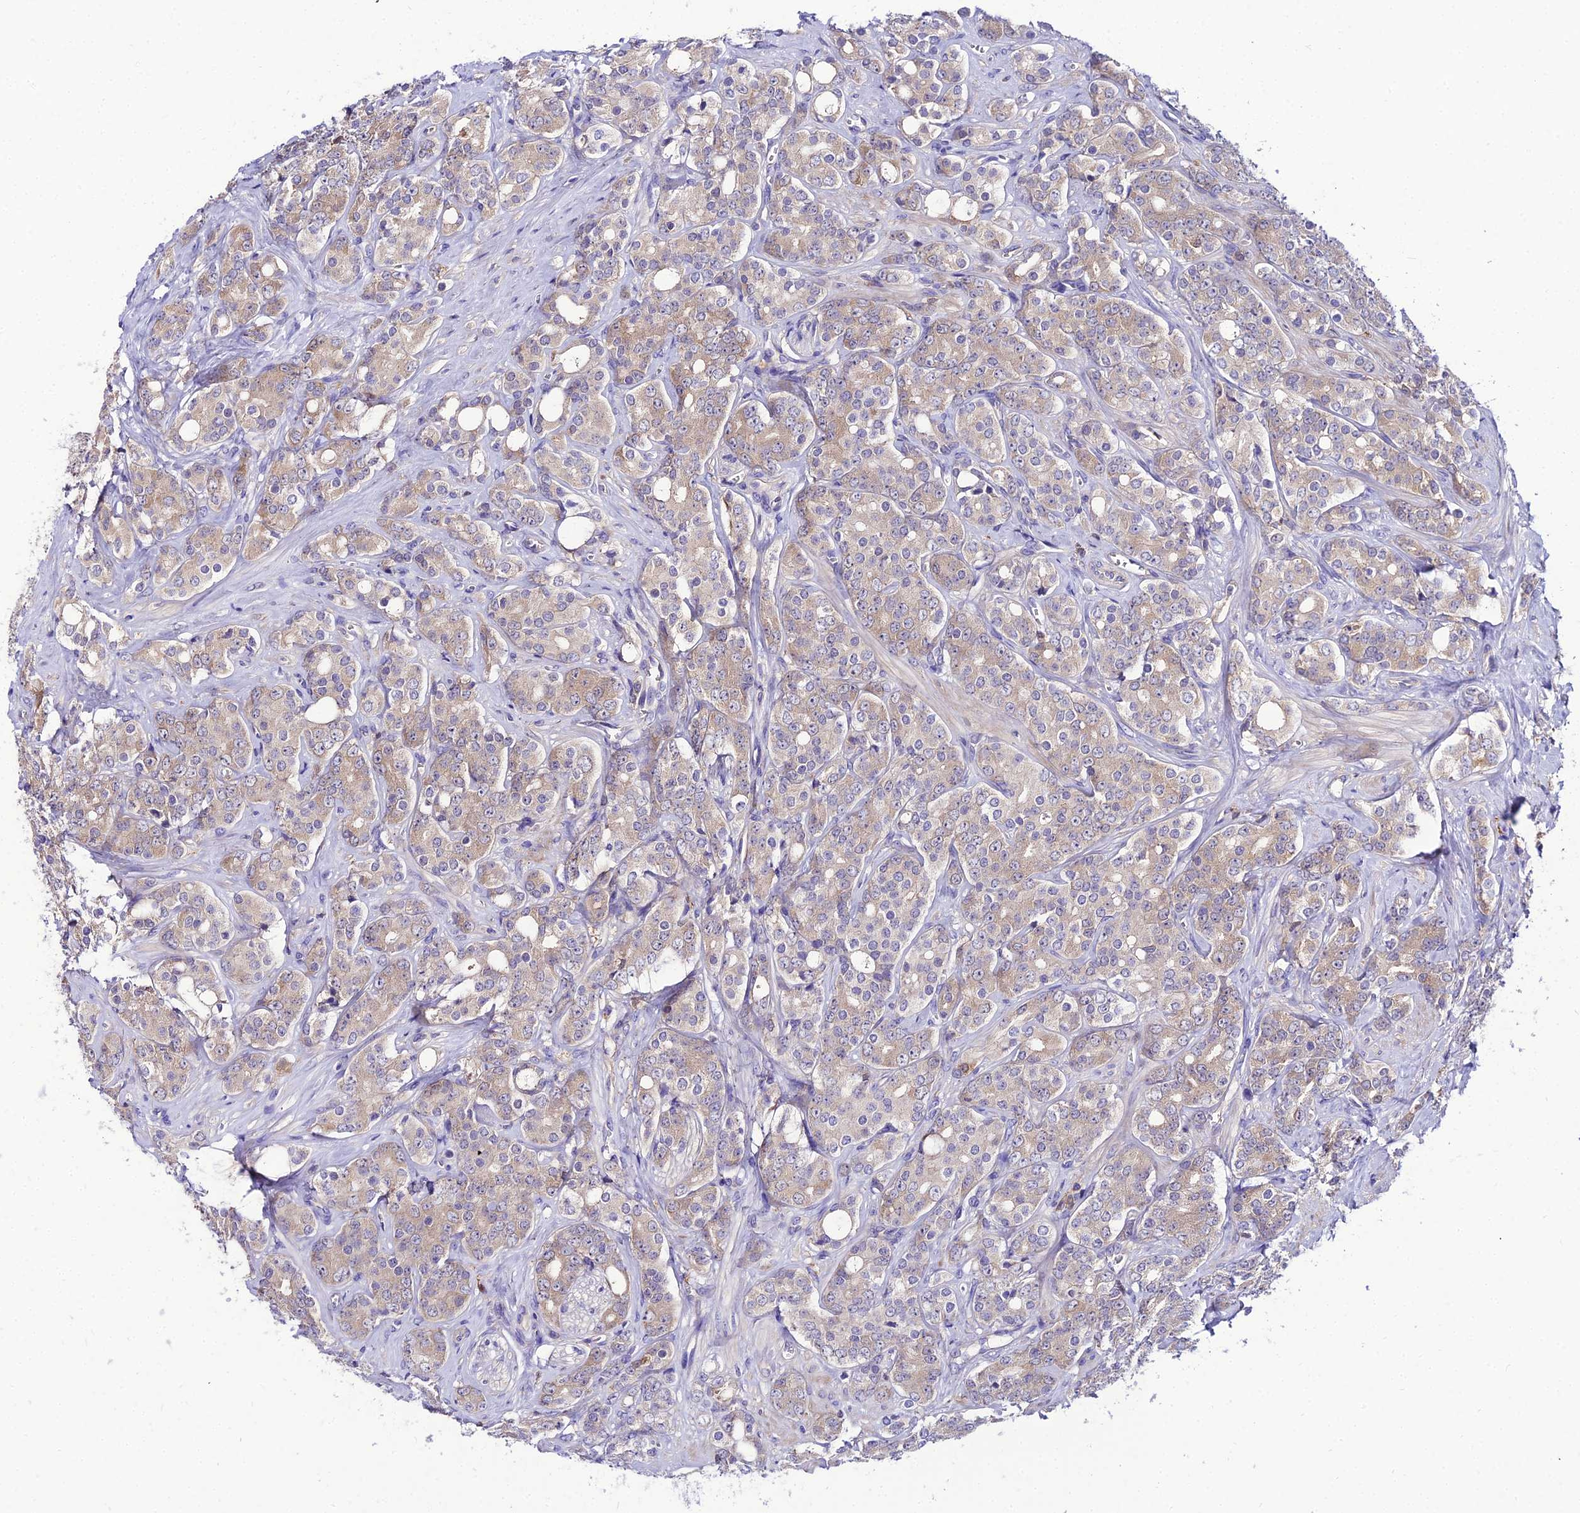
{"staining": {"intensity": "weak", "quantity": "<25%", "location": "cytoplasmic/membranous"}, "tissue": "prostate cancer", "cell_type": "Tumor cells", "image_type": "cancer", "snomed": [{"axis": "morphology", "description": "Adenocarcinoma, High grade"}, {"axis": "topography", "description": "Prostate"}], "caption": "IHC histopathology image of neoplastic tissue: adenocarcinoma (high-grade) (prostate) stained with DAB (3,3'-diaminobenzidine) reveals no significant protein expression in tumor cells.", "gene": "C2orf69", "patient": {"sex": "male", "age": 62}}